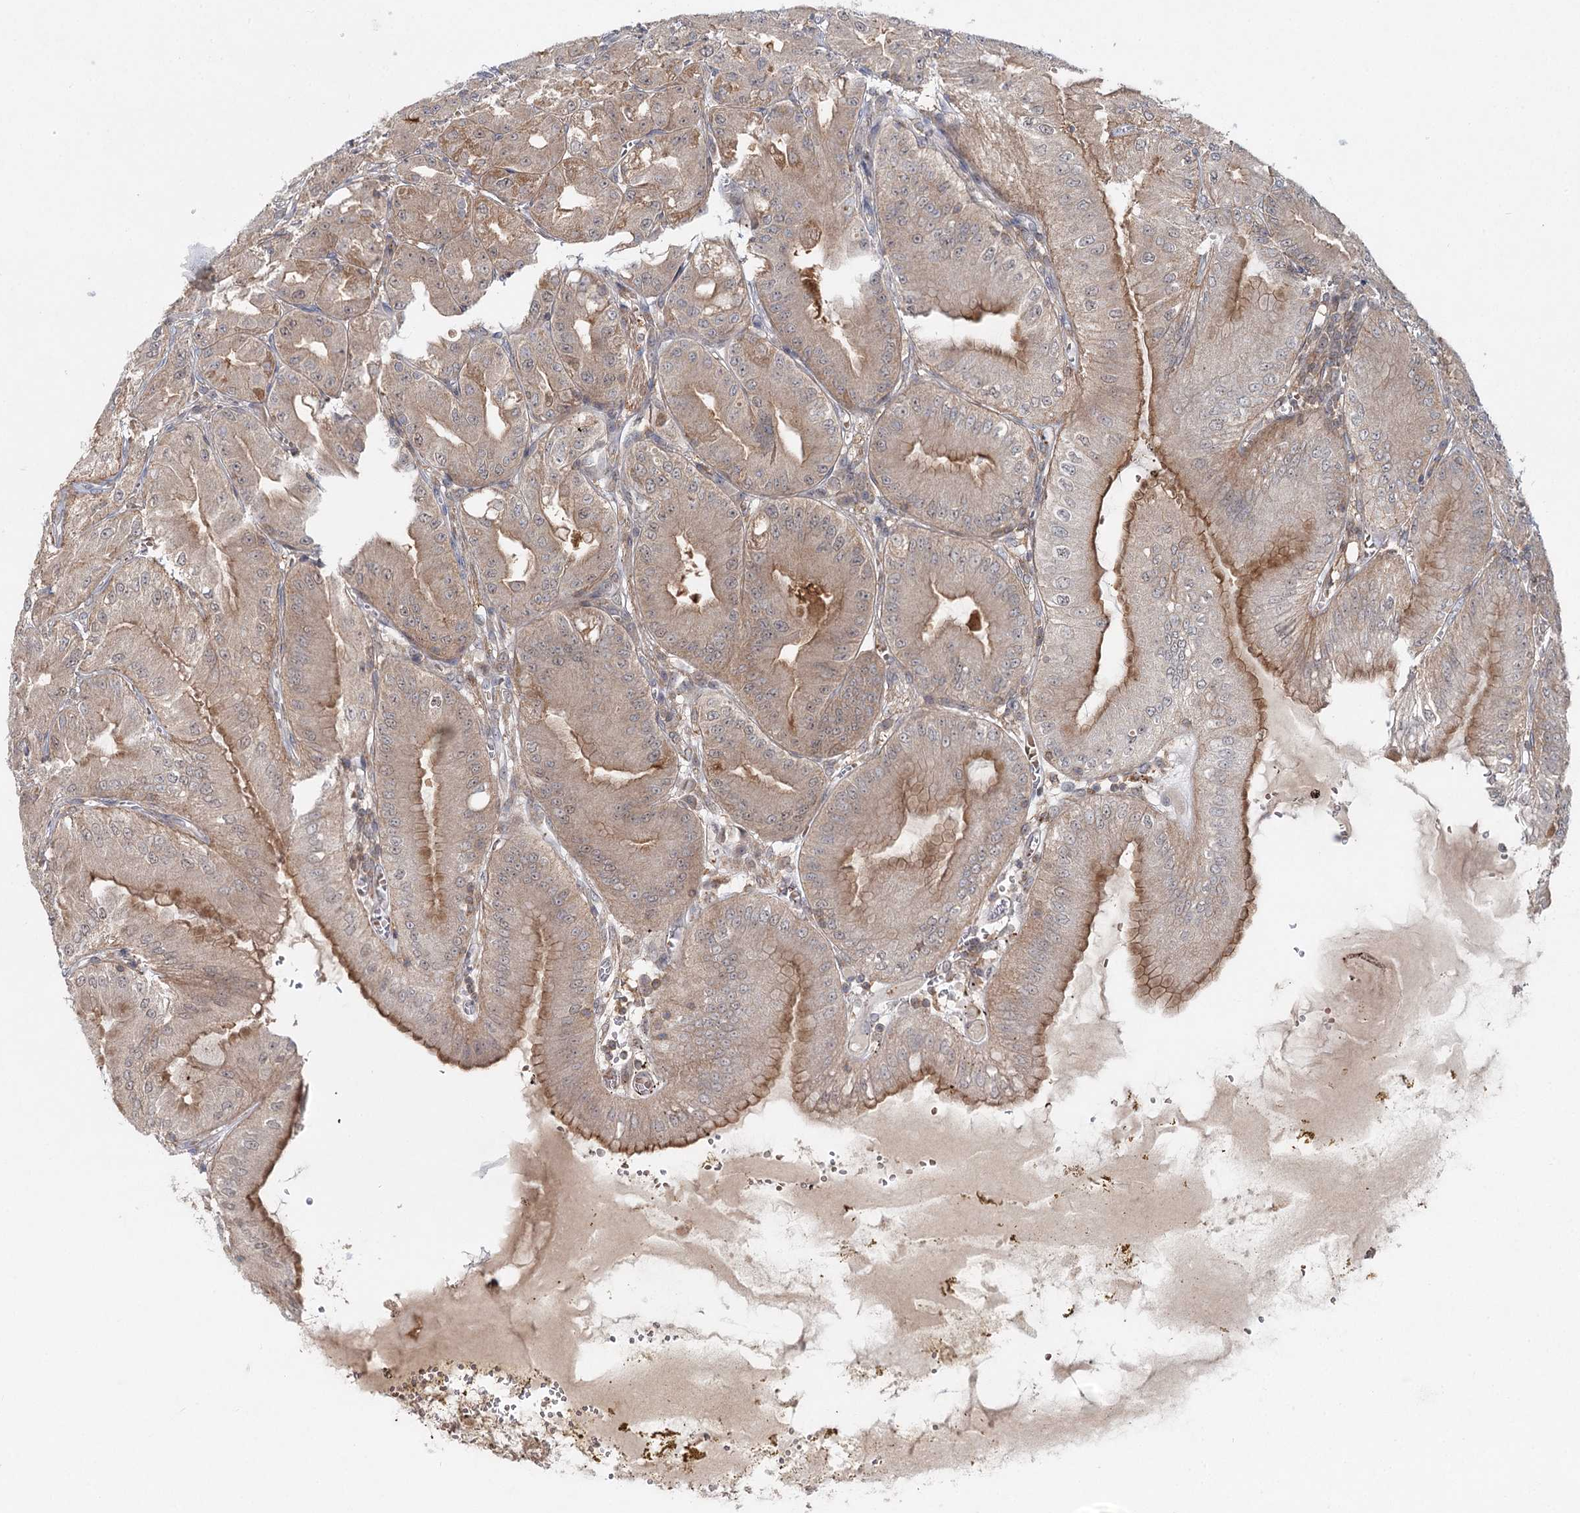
{"staining": {"intensity": "moderate", "quantity": ">75%", "location": "cytoplasmic/membranous,nuclear"}, "tissue": "stomach", "cell_type": "Glandular cells", "image_type": "normal", "snomed": [{"axis": "morphology", "description": "Normal tissue, NOS"}, {"axis": "topography", "description": "Stomach, upper"}, {"axis": "topography", "description": "Stomach, lower"}], "caption": "Protein expression analysis of normal stomach demonstrates moderate cytoplasmic/membranous,nuclear expression in about >75% of glandular cells. The protein of interest is stained brown, and the nuclei are stained in blue (DAB IHC with brightfield microscopy, high magnification).", "gene": "WDR44", "patient": {"sex": "male", "age": 71}}